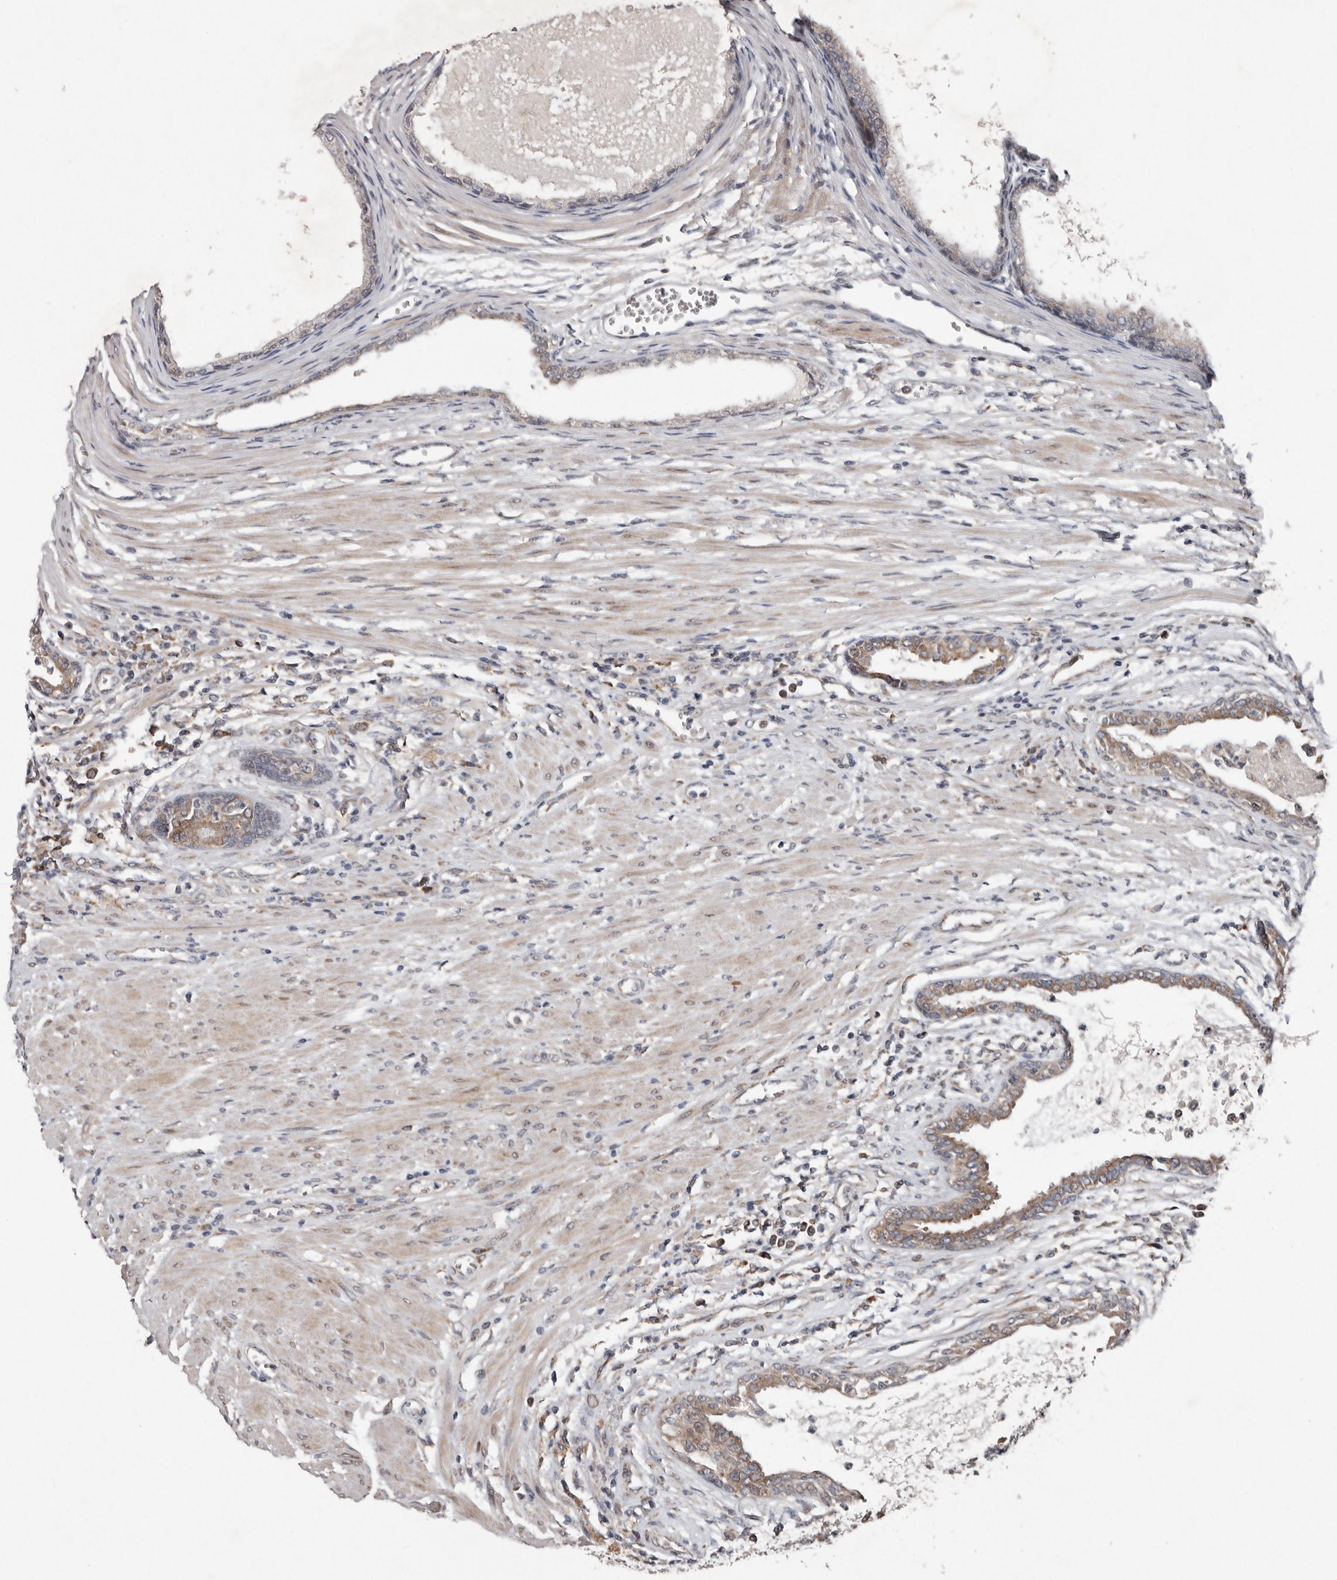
{"staining": {"intensity": "weak", "quantity": ">75%", "location": "cytoplasmic/membranous"}, "tissue": "prostate cancer", "cell_type": "Tumor cells", "image_type": "cancer", "snomed": [{"axis": "morphology", "description": "Normal tissue, NOS"}, {"axis": "morphology", "description": "Adenocarcinoma, Low grade"}, {"axis": "topography", "description": "Prostate"}, {"axis": "topography", "description": "Peripheral nerve tissue"}], "caption": "This image displays immunohistochemistry staining of prostate low-grade adenocarcinoma, with low weak cytoplasmic/membranous positivity in about >75% of tumor cells.", "gene": "CHML", "patient": {"sex": "male", "age": 71}}